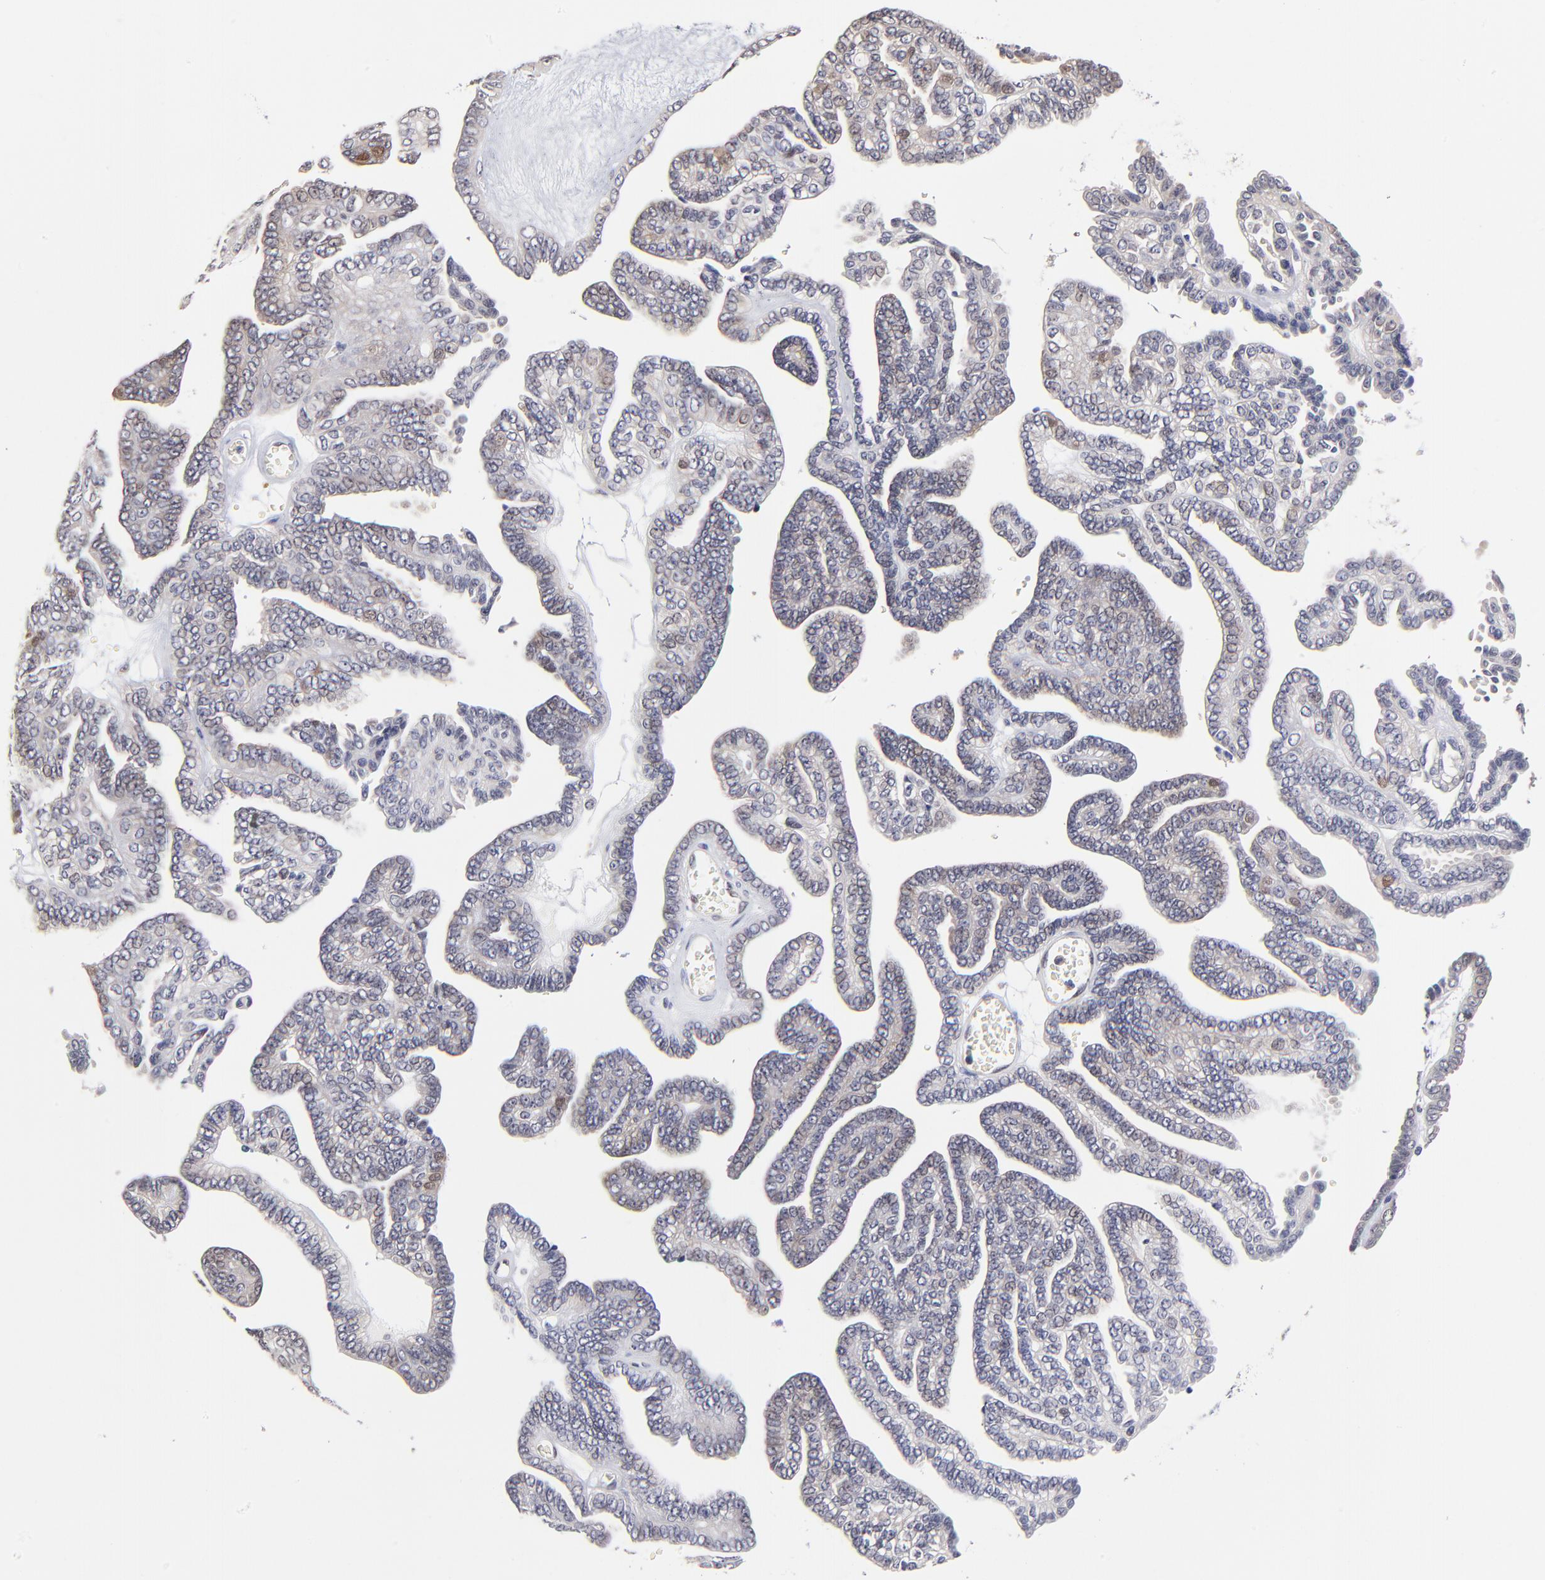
{"staining": {"intensity": "moderate", "quantity": ">75%", "location": "cytoplasmic/membranous"}, "tissue": "ovarian cancer", "cell_type": "Tumor cells", "image_type": "cancer", "snomed": [{"axis": "morphology", "description": "Cystadenocarcinoma, serous, NOS"}, {"axis": "topography", "description": "Ovary"}], "caption": "DAB immunohistochemical staining of ovarian cancer exhibits moderate cytoplasmic/membranous protein staining in about >75% of tumor cells. The staining was performed using DAB to visualize the protein expression in brown, while the nuclei were stained in blue with hematoxylin (Magnification: 20x).", "gene": "ZNF10", "patient": {"sex": "female", "age": 71}}